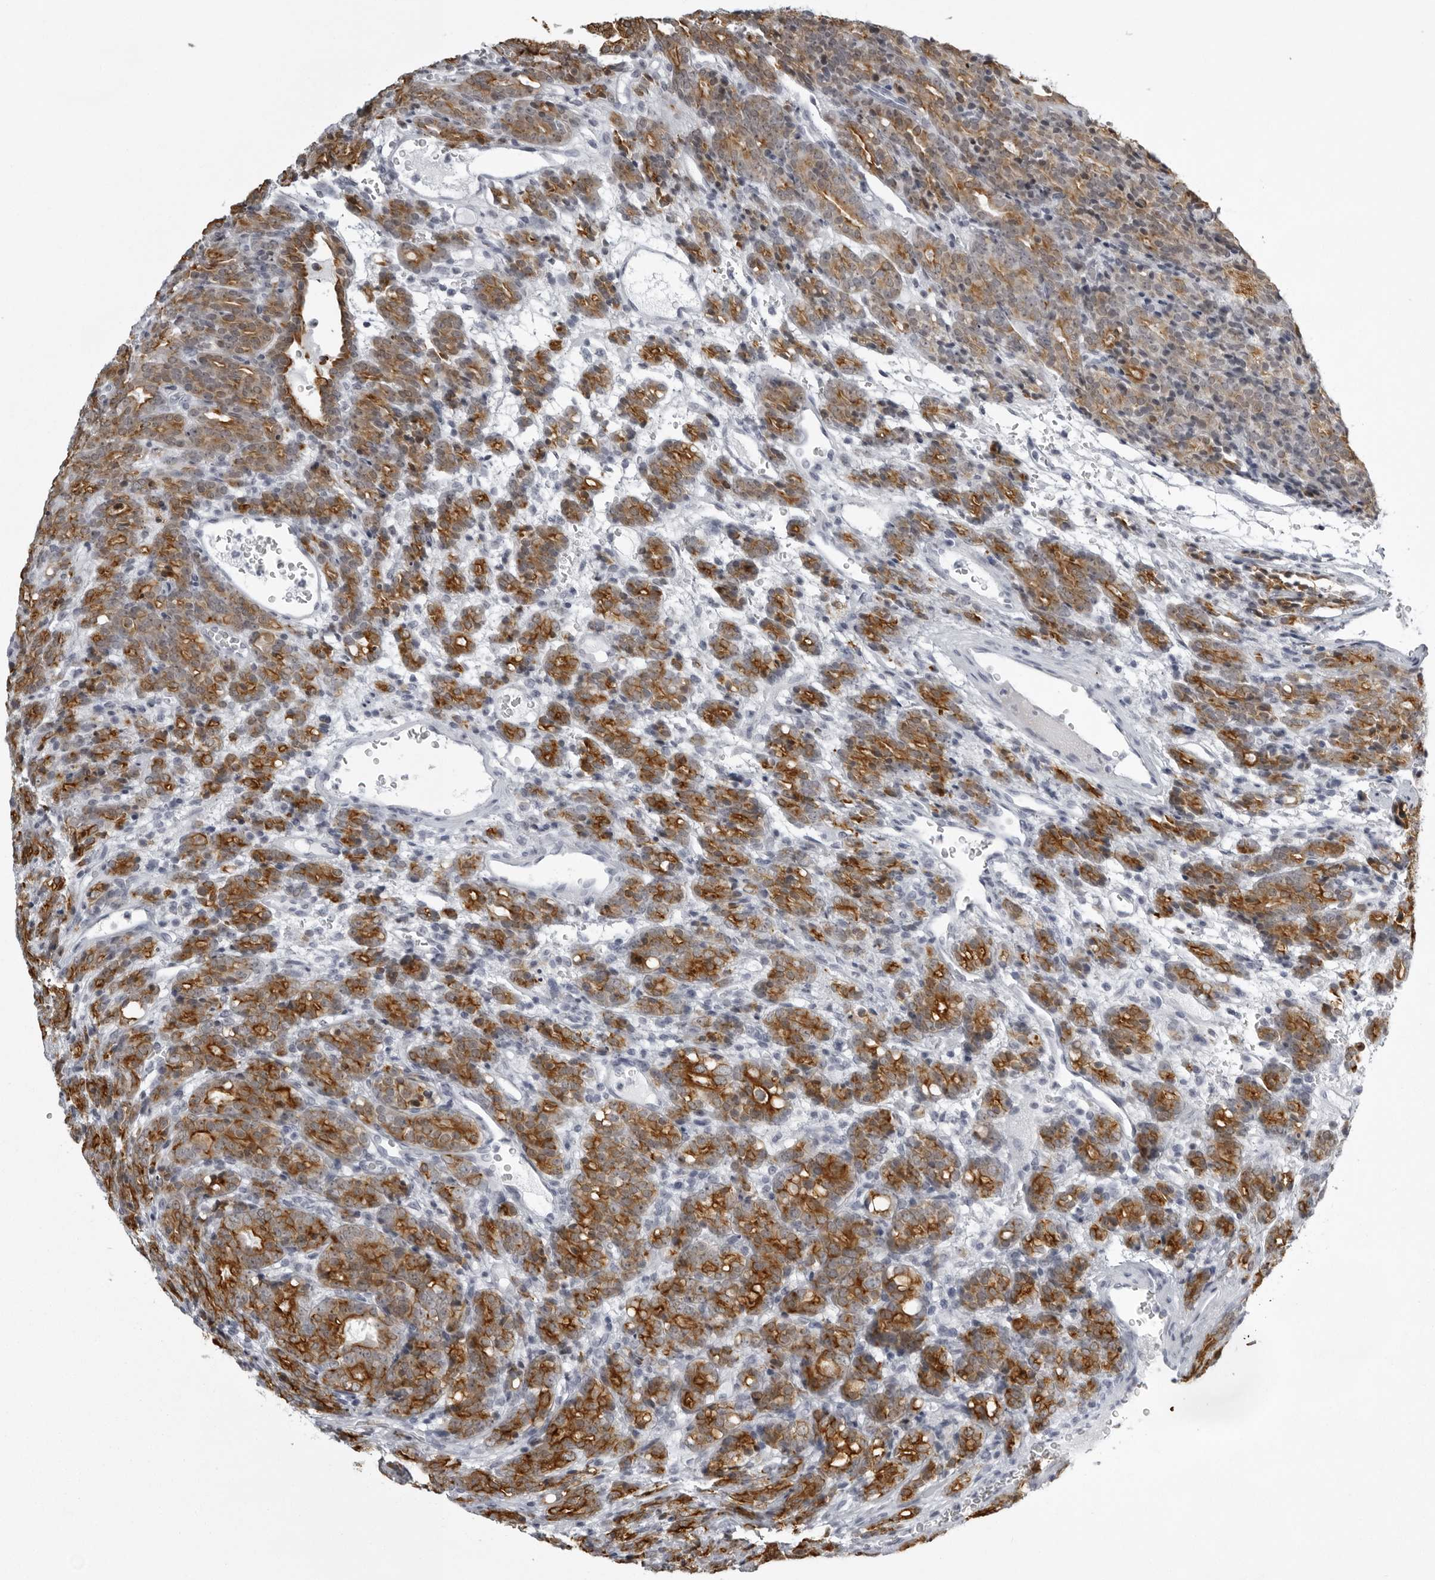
{"staining": {"intensity": "strong", "quantity": ">75%", "location": "cytoplasmic/membranous"}, "tissue": "prostate cancer", "cell_type": "Tumor cells", "image_type": "cancer", "snomed": [{"axis": "morphology", "description": "Adenocarcinoma, High grade"}, {"axis": "topography", "description": "Prostate"}], "caption": "Tumor cells show strong cytoplasmic/membranous staining in approximately >75% of cells in prostate cancer (adenocarcinoma (high-grade)).", "gene": "UROD", "patient": {"sex": "male", "age": 62}}